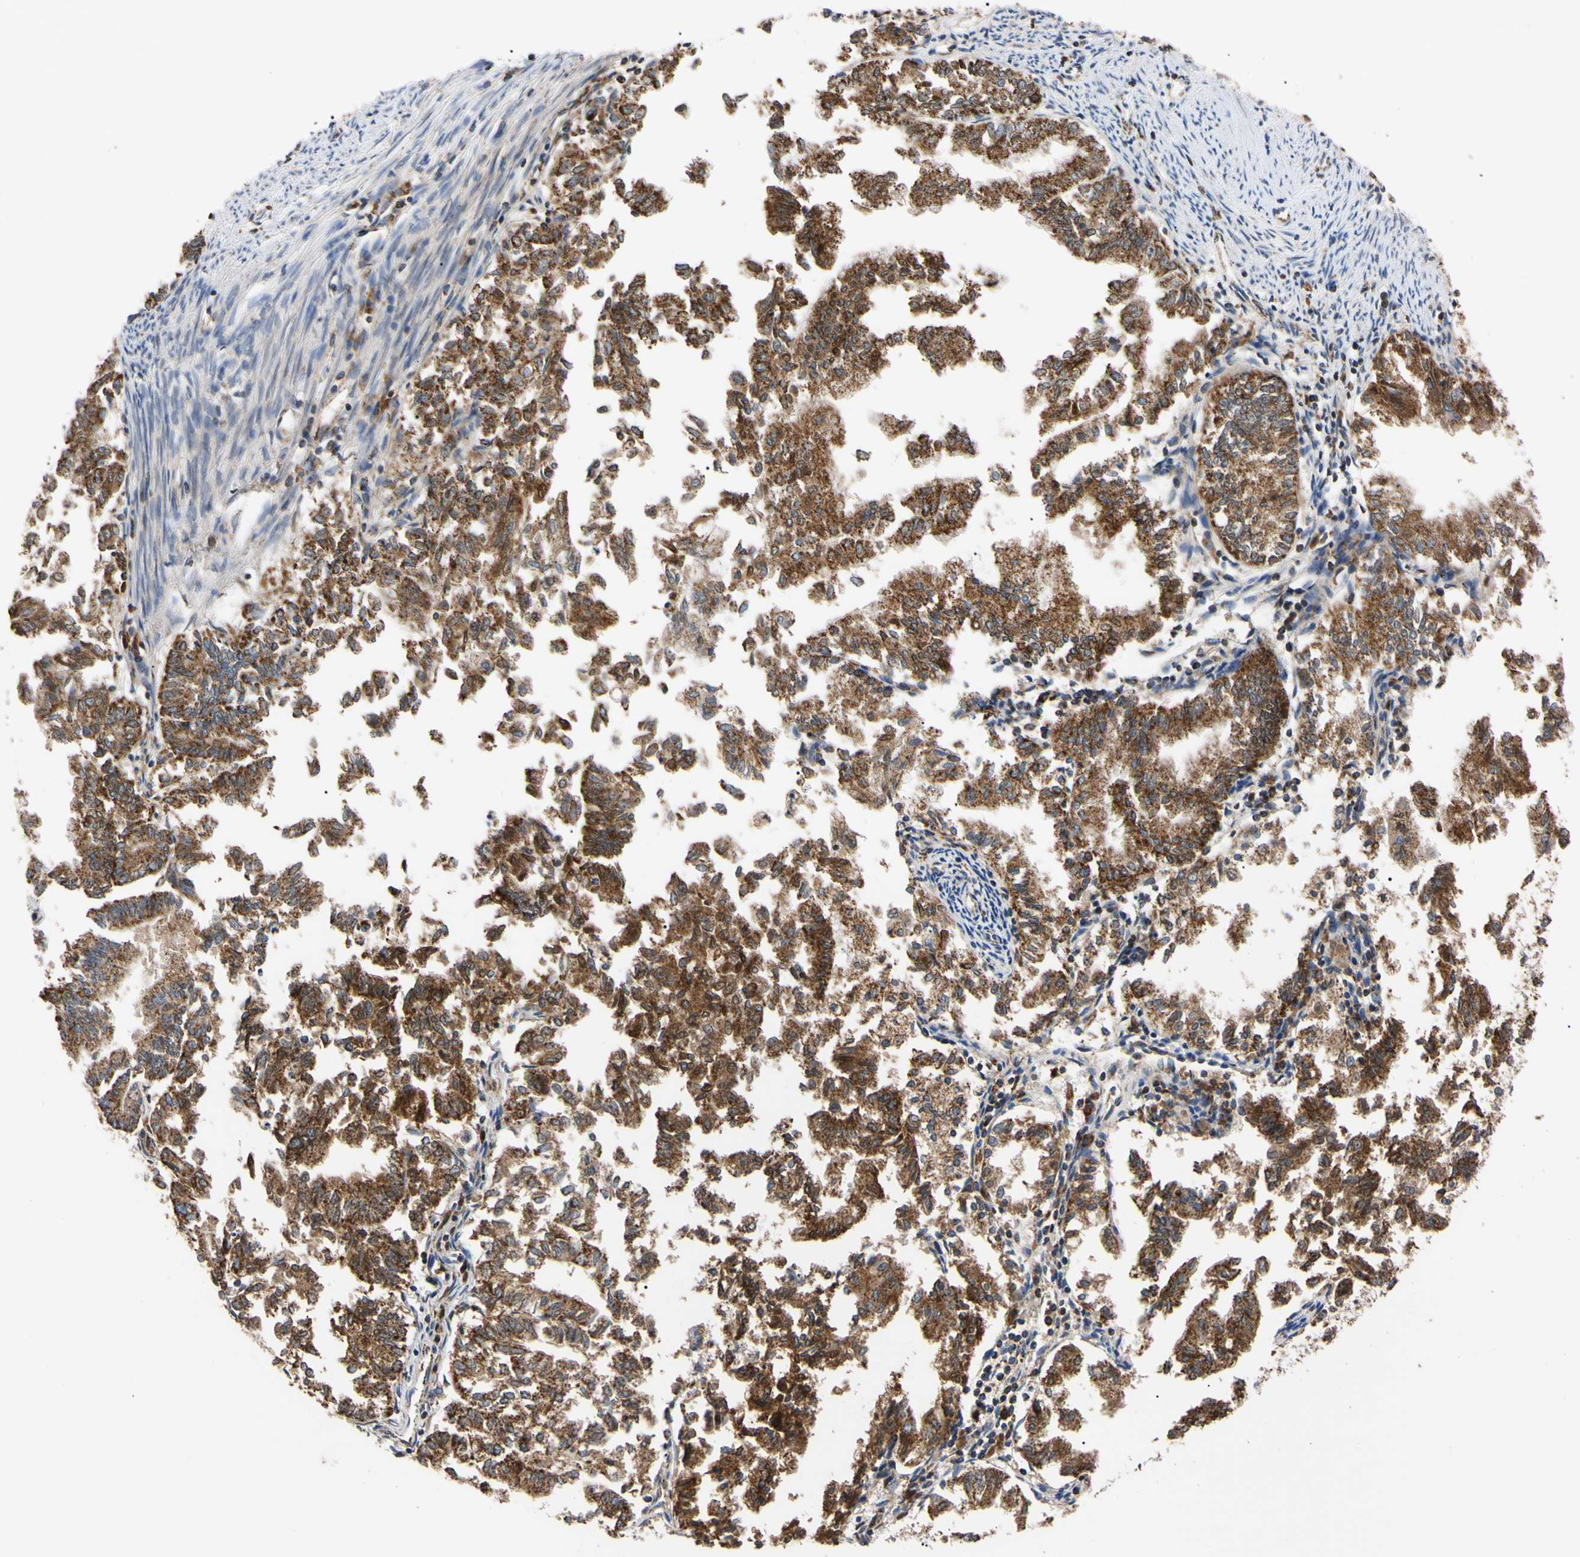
{"staining": {"intensity": "strong", "quantity": ">75%", "location": "cytoplasmic/membranous"}, "tissue": "endometrial cancer", "cell_type": "Tumor cells", "image_type": "cancer", "snomed": [{"axis": "morphology", "description": "Necrosis, NOS"}, {"axis": "morphology", "description": "Adenocarcinoma, NOS"}, {"axis": "topography", "description": "Endometrium"}], "caption": "Protein staining demonstrates strong cytoplasmic/membranous expression in about >75% of tumor cells in endometrial adenocarcinoma.", "gene": "CLPP", "patient": {"sex": "female", "age": 79}}